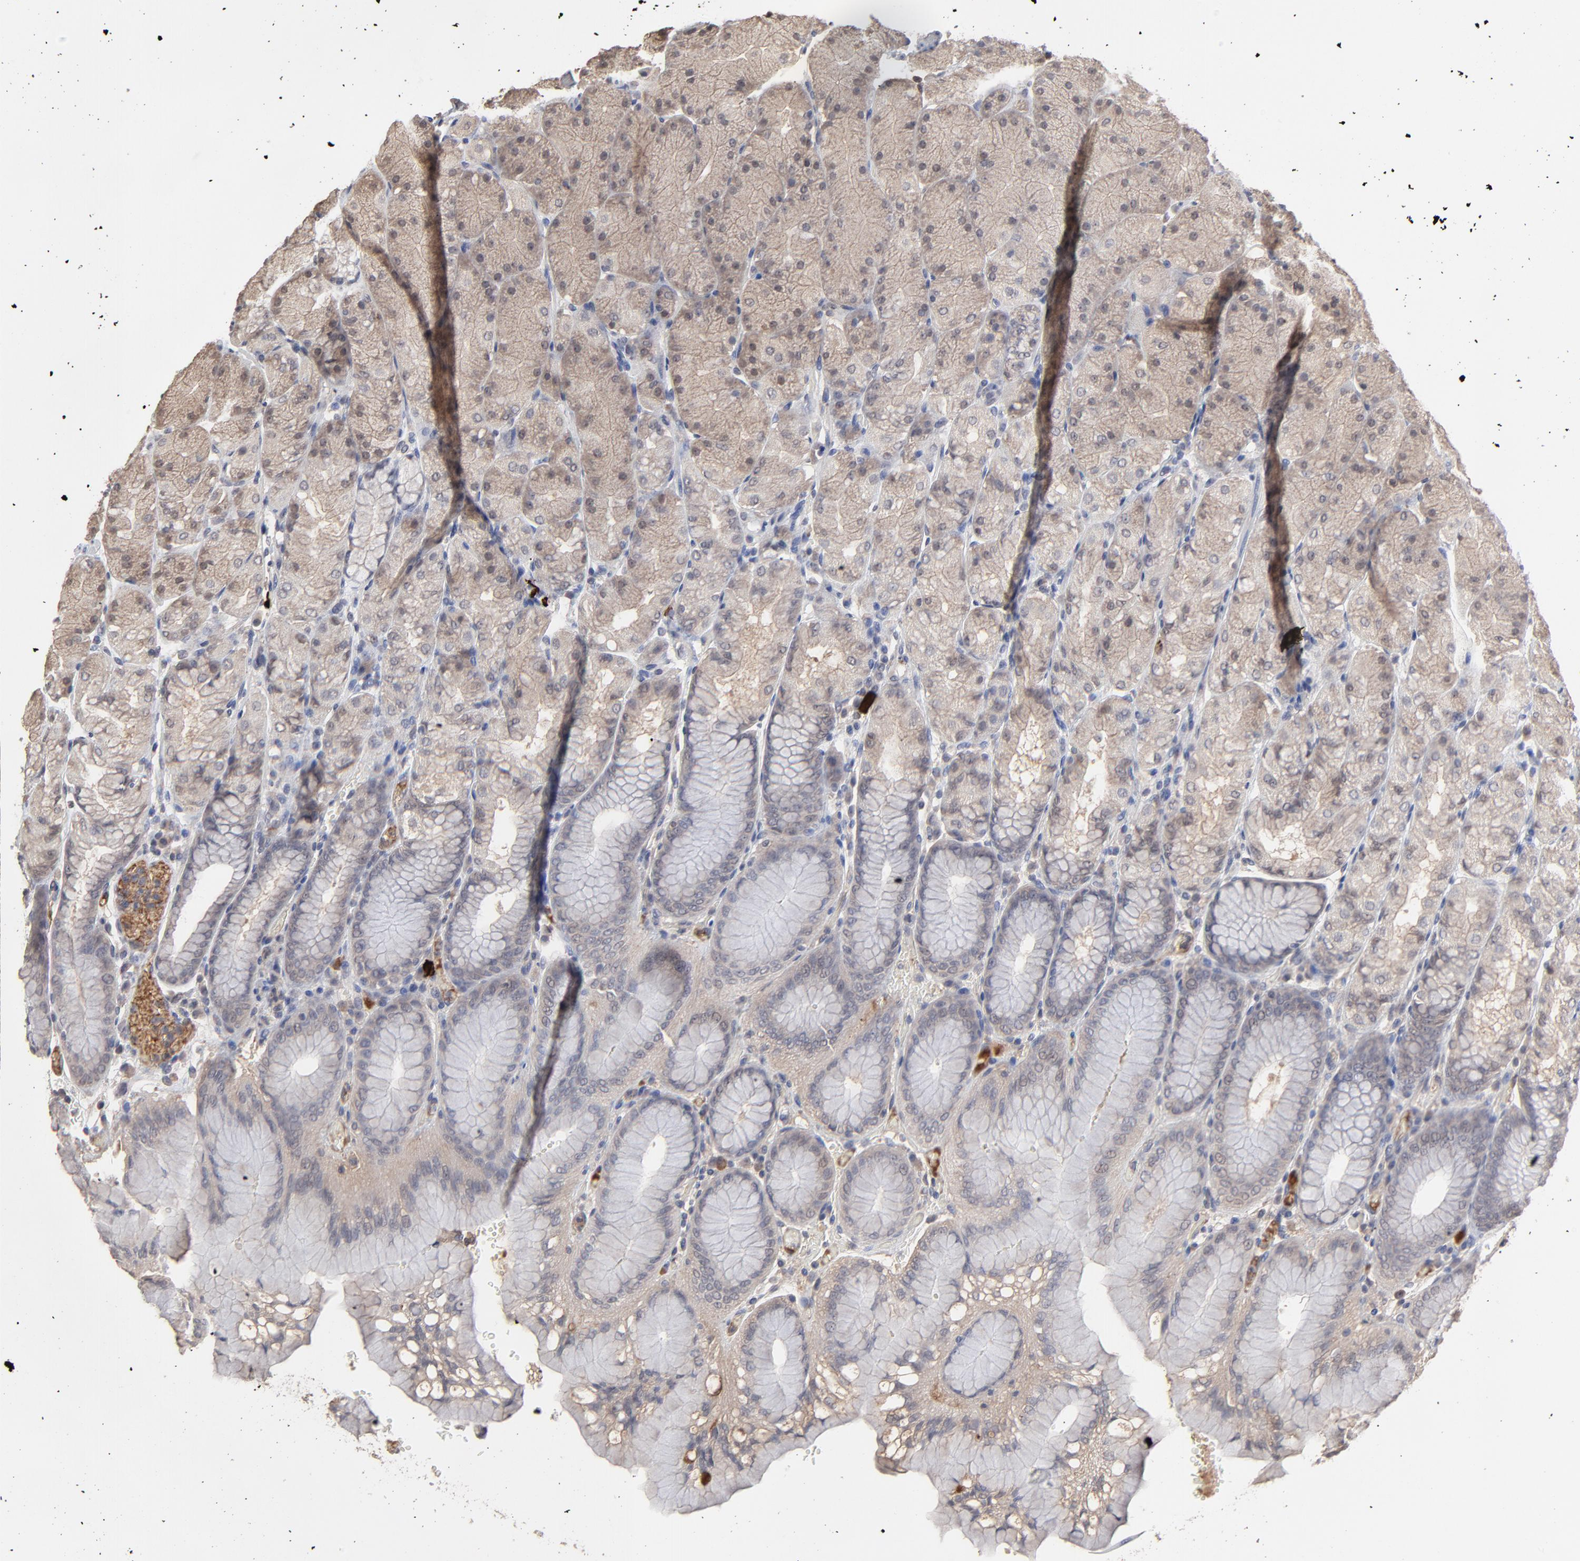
{"staining": {"intensity": "weak", "quantity": "<25%", "location": "cytoplasmic/membranous"}, "tissue": "stomach", "cell_type": "Glandular cells", "image_type": "normal", "snomed": [{"axis": "morphology", "description": "Normal tissue, NOS"}, {"axis": "topography", "description": "Stomach, upper"}, {"axis": "topography", "description": "Stomach"}], "caption": "The photomicrograph reveals no staining of glandular cells in benign stomach. The staining is performed using DAB (3,3'-diaminobenzidine) brown chromogen with nuclei counter-stained in using hematoxylin.", "gene": "VPREB3", "patient": {"sex": "male", "age": 76}}